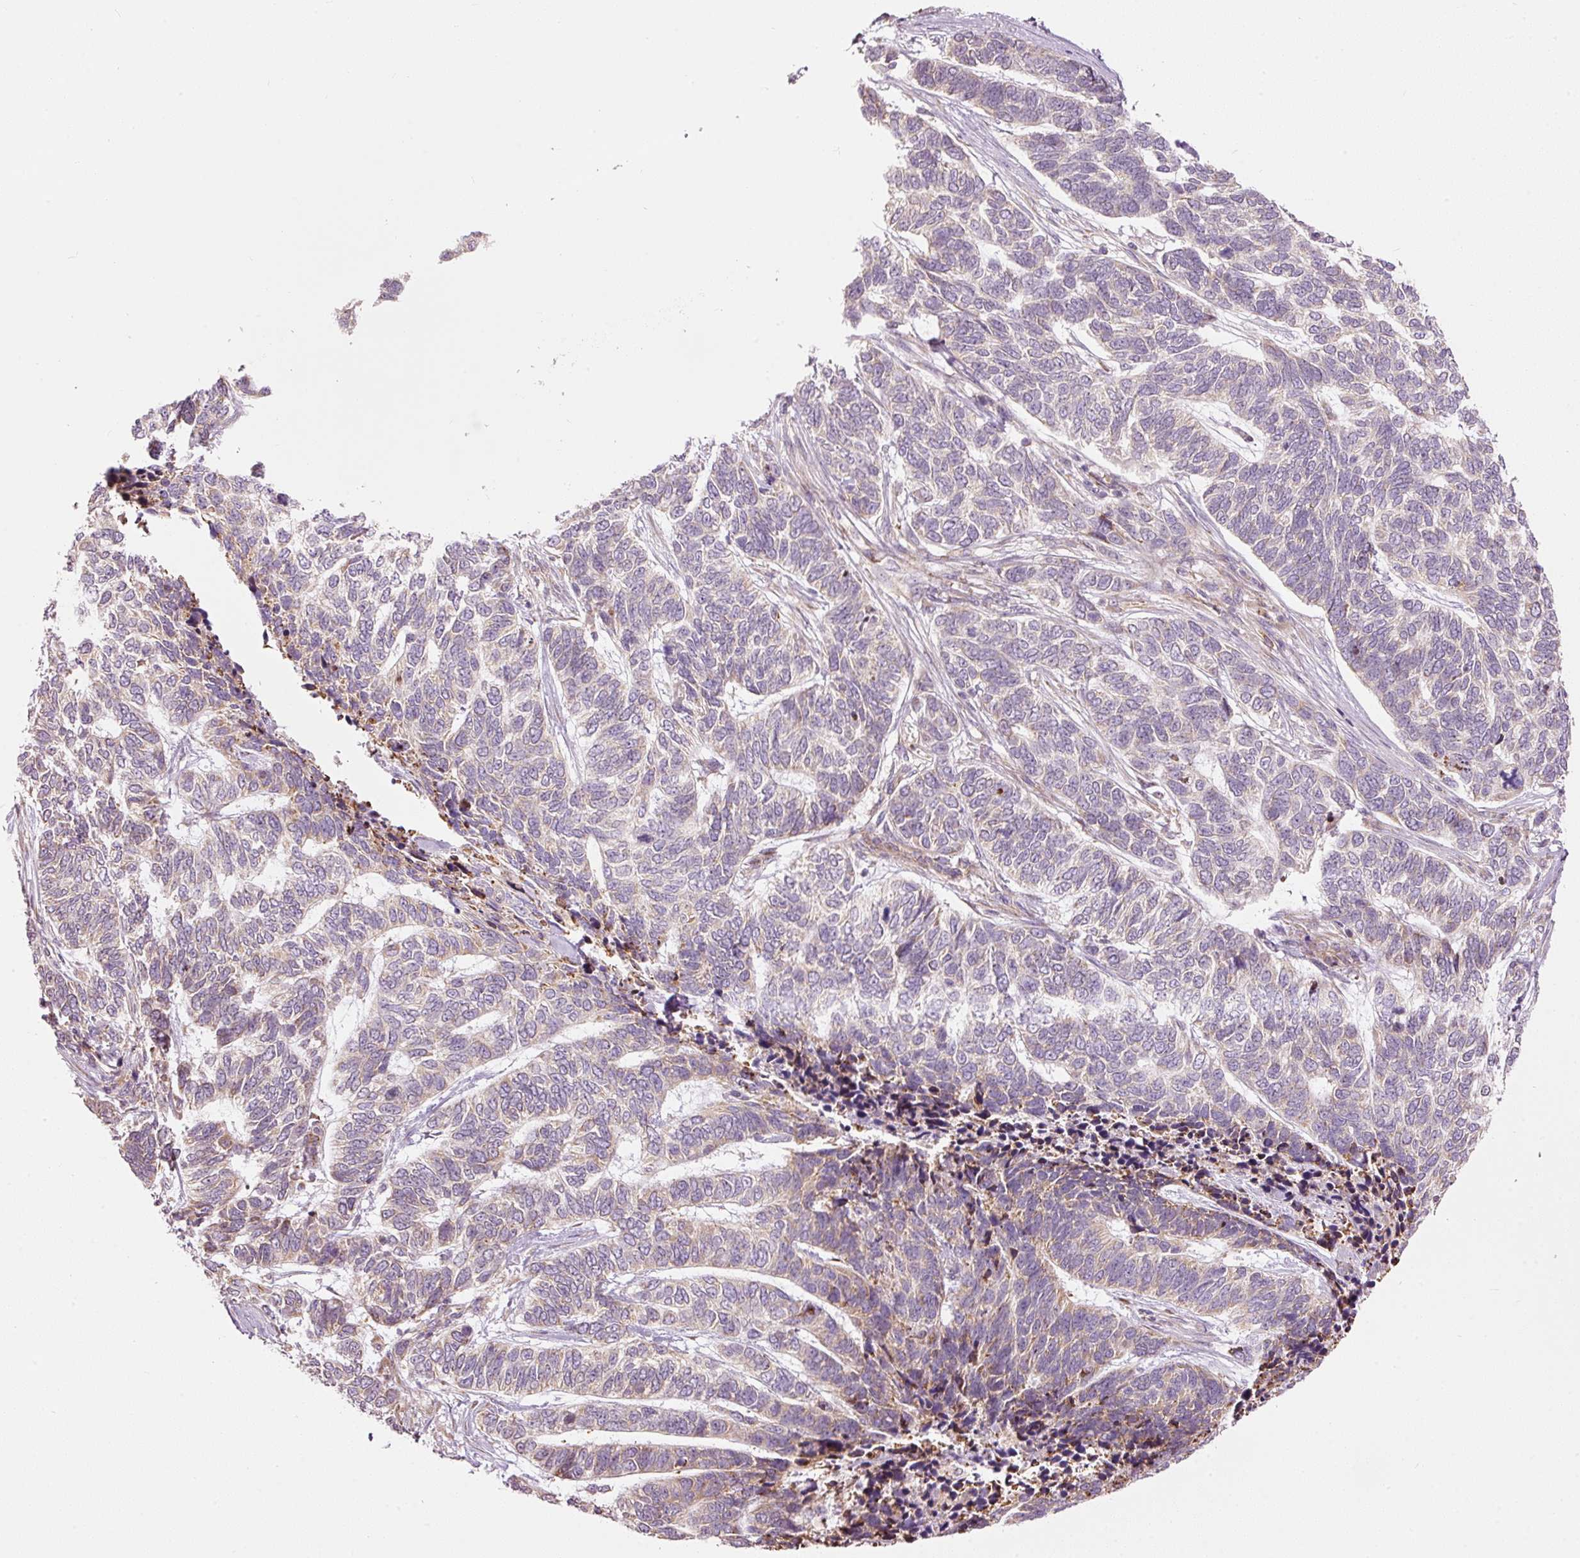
{"staining": {"intensity": "weak", "quantity": "<25%", "location": "cytoplasmic/membranous"}, "tissue": "skin cancer", "cell_type": "Tumor cells", "image_type": "cancer", "snomed": [{"axis": "morphology", "description": "Basal cell carcinoma"}, {"axis": "topography", "description": "Skin"}], "caption": "This is an IHC histopathology image of basal cell carcinoma (skin). There is no expression in tumor cells.", "gene": "SNAPC5", "patient": {"sex": "female", "age": 65}}